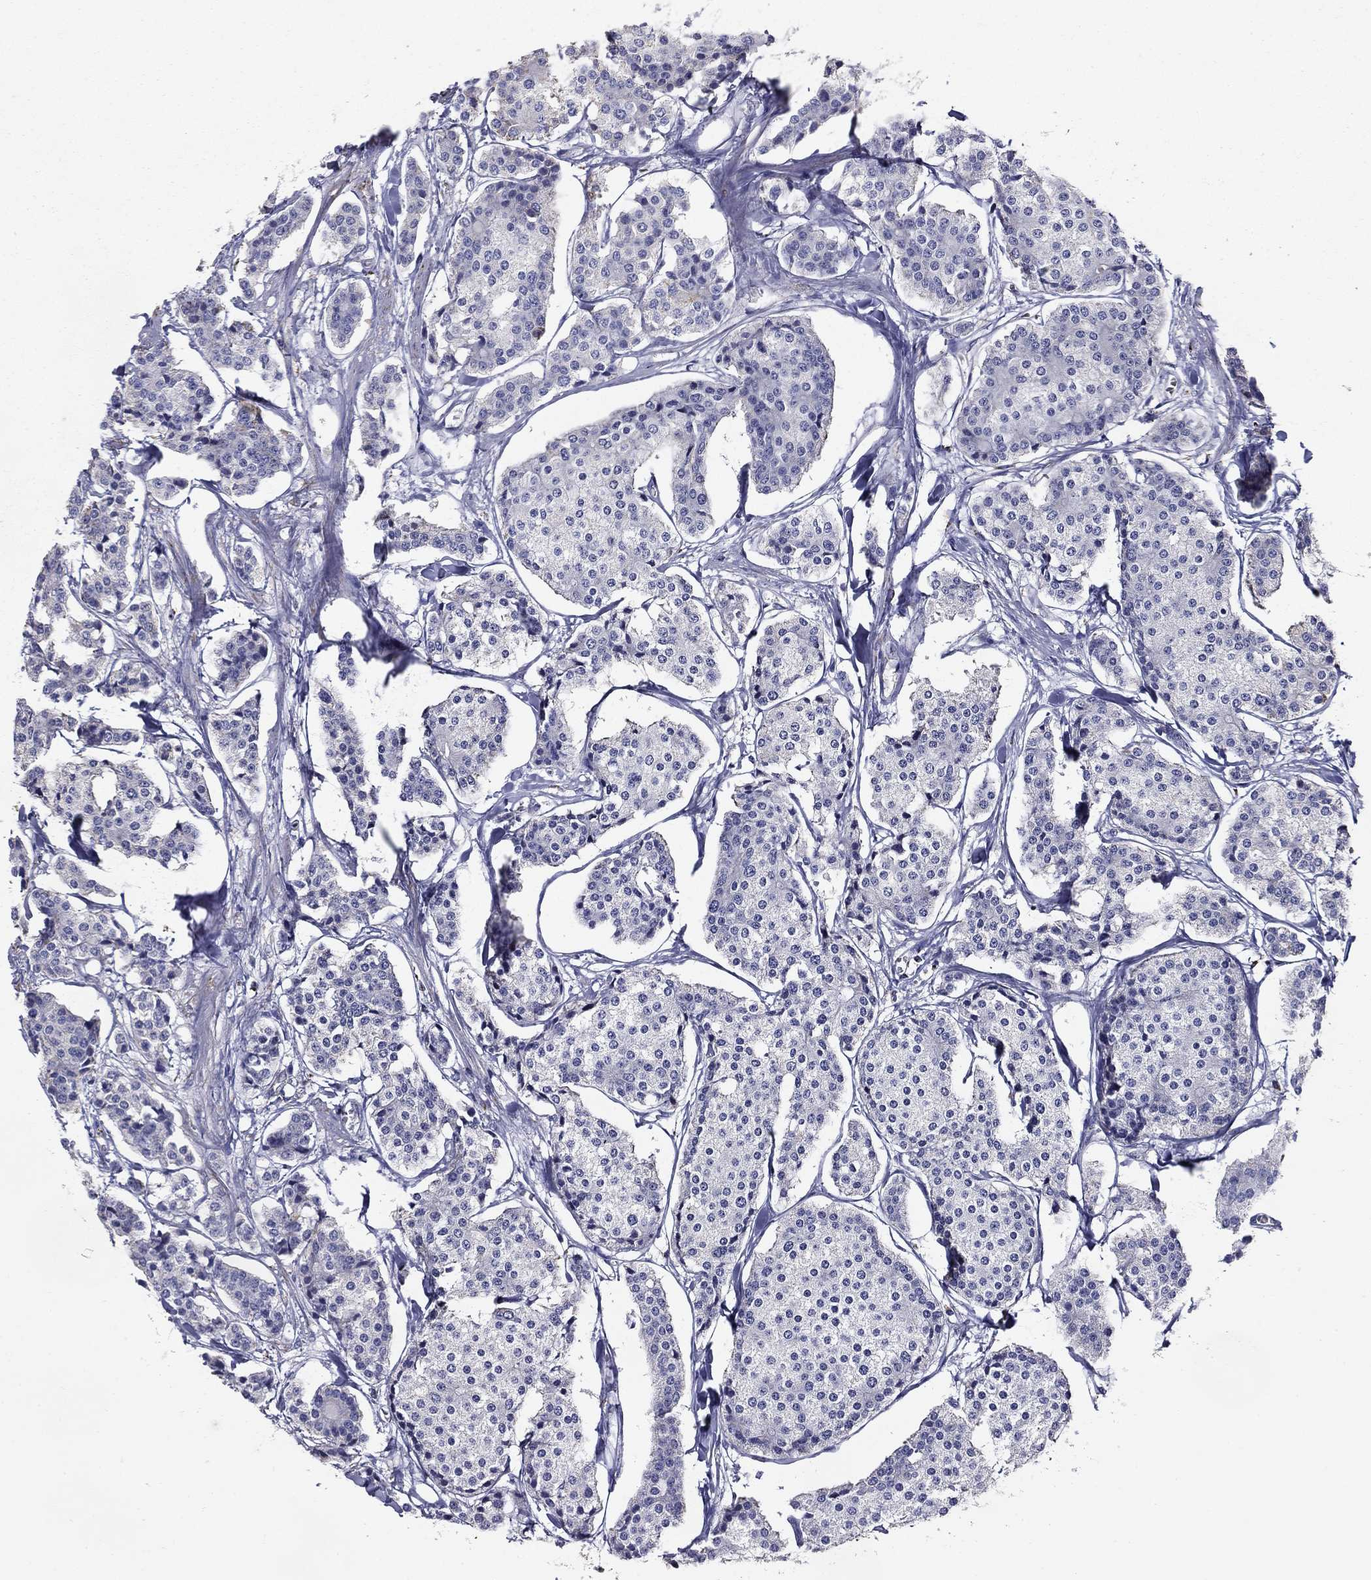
{"staining": {"intensity": "negative", "quantity": "none", "location": "none"}, "tissue": "carcinoid", "cell_type": "Tumor cells", "image_type": "cancer", "snomed": [{"axis": "morphology", "description": "Carcinoid, malignant, NOS"}, {"axis": "topography", "description": "Small intestine"}], "caption": "This micrograph is of carcinoid stained with IHC to label a protein in brown with the nuclei are counter-stained blue. There is no staining in tumor cells.", "gene": "NDUFA4L2", "patient": {"sex": "female", "age": 65}}